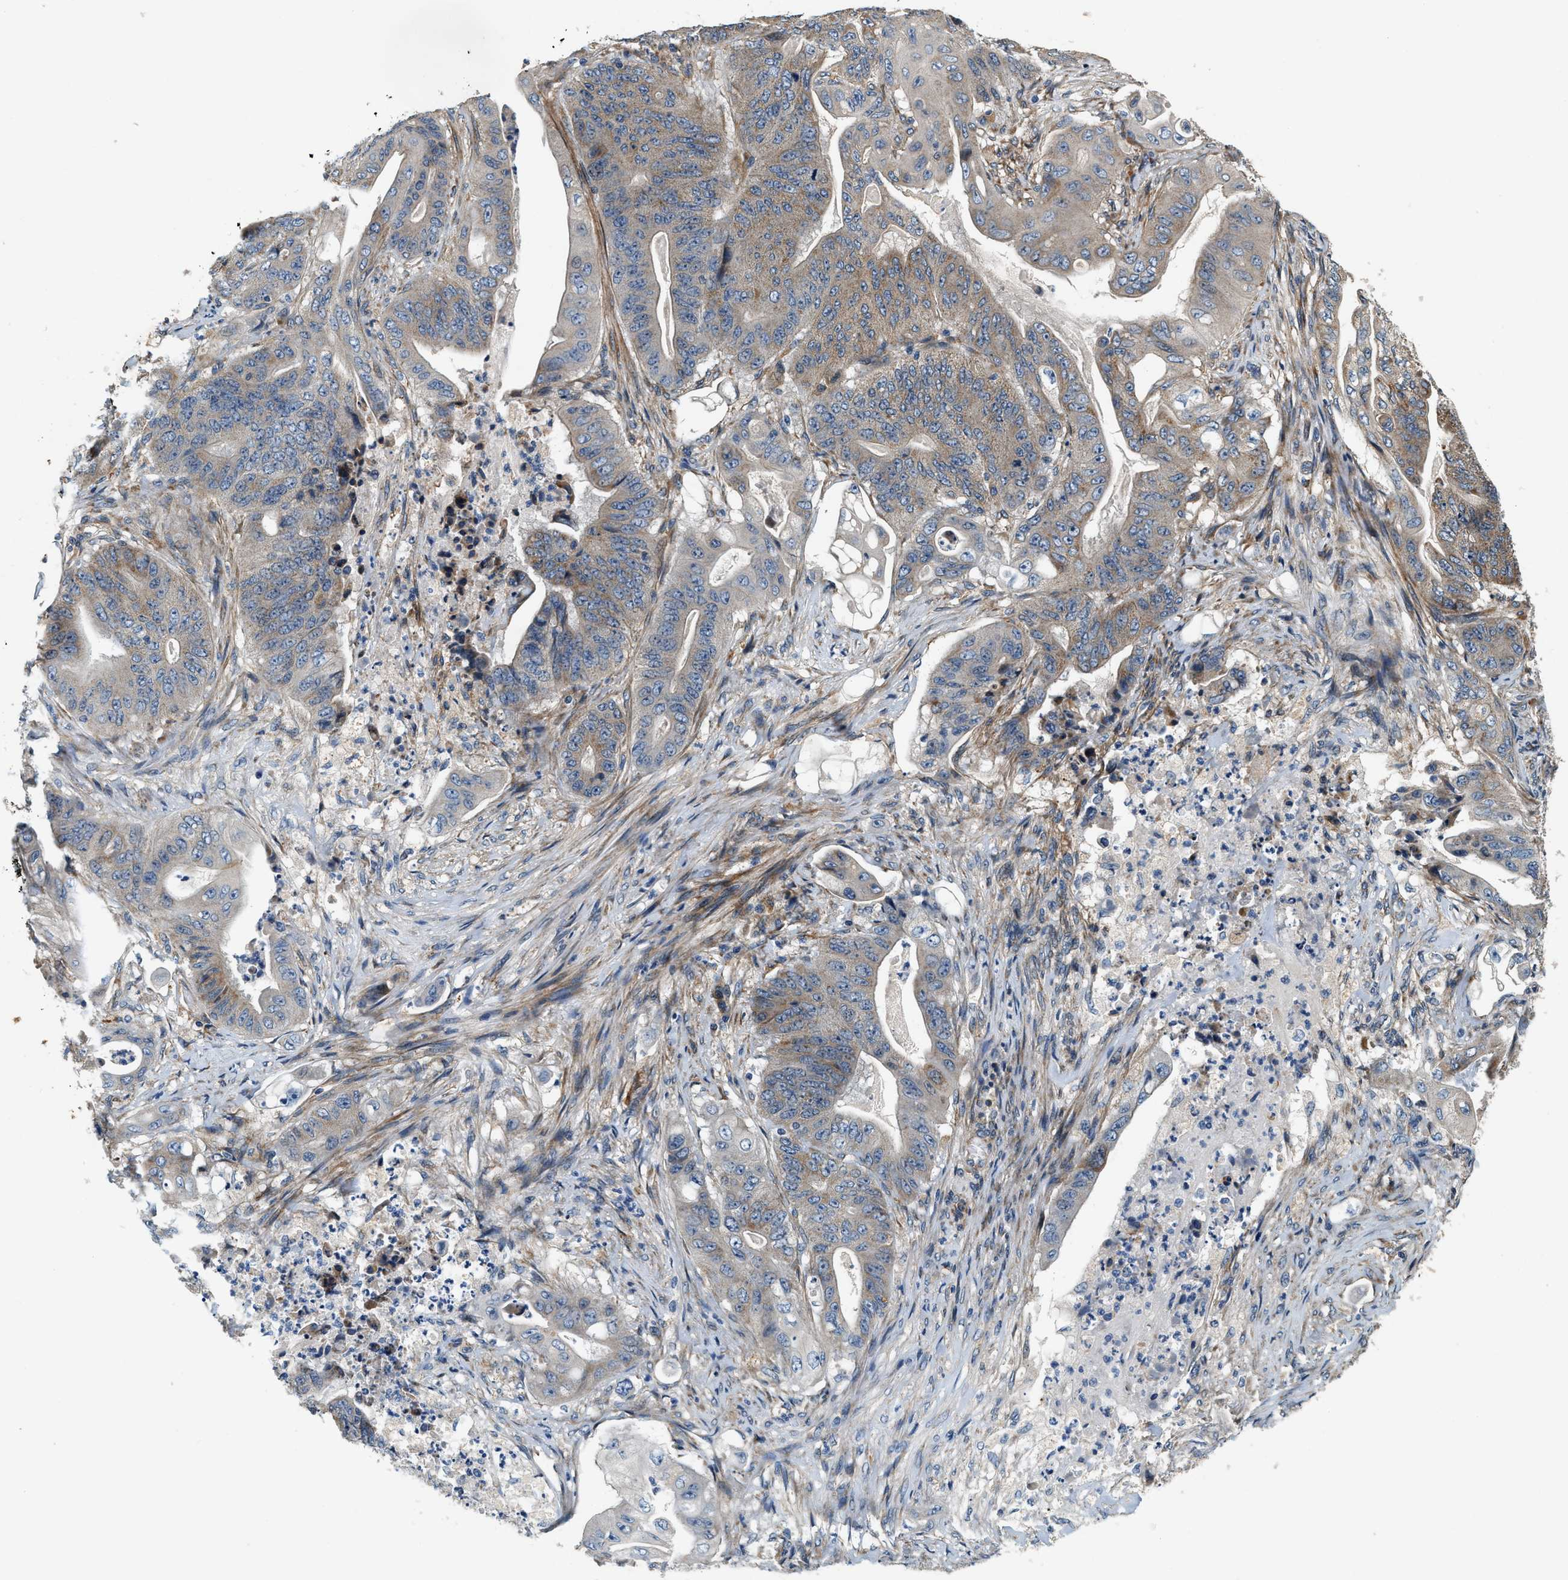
{"staining": {"intensity": "weak", "quantity": "25%-75%", "location": "cytoplasmic/membranous"}, "tissue": "stomach cancer", "cell_type": "Tumor cells", "image_type": "cancer", "snomed": [{"axis": "morphology", "description": "Adenocarcinoma, NOS"}, {"axis": "topography", "description": "Stomach"}], "caption": "The histopathology image displays a brown stain indicating the presence of a protein in the cytoplasmic/membranous of tumor cells in adenocarcinoma (stomach). The staining was performed using DAB, with brown indicating positive protein expression. Nuclei are stained blue with hematoxylin.", "gene": "DUSP10", "patient": {"sex": "female", "age": 73}}